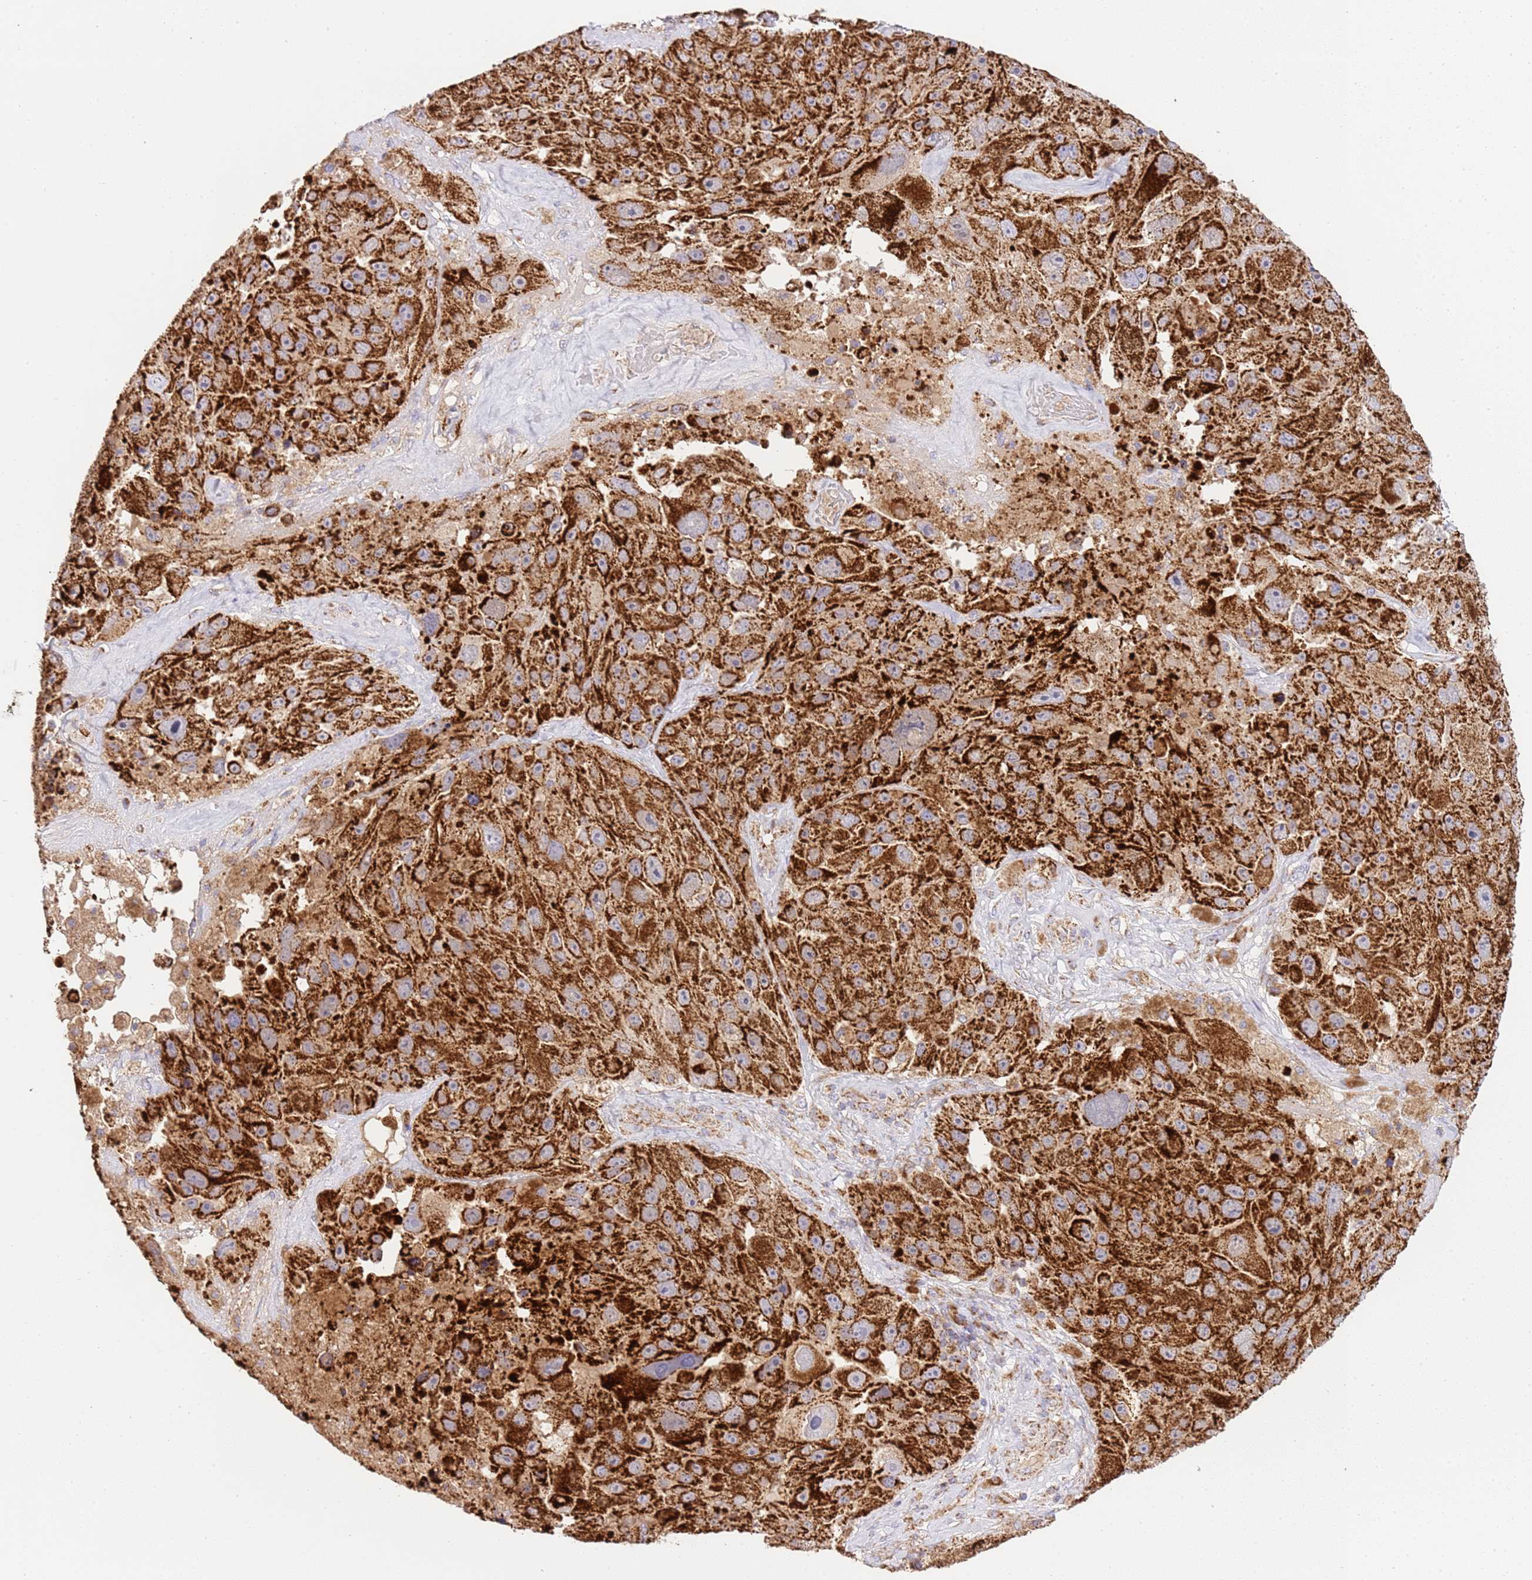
{"staining": {"intensity": "strong", "quantity": ">75%", "location": "cytoplasmic/membranous"}, "tissue": "melanoma", "cell_type": "Tumor cells", "image_type": "cancer", "snomed": [{"axis": "morphology", "description": "Malignant melanoma, Metastatic site"}, {"axis": "topography", "description": "Lymph node"}], "caption": "IHC of human malignant melanoma (metastatic site) reveals high levels of strong cytoplasmic/membranous expression in approximately >75% of tumor cells.", "gene": "ZBTB39", "patient": {"sex": "male", "age": 62}}